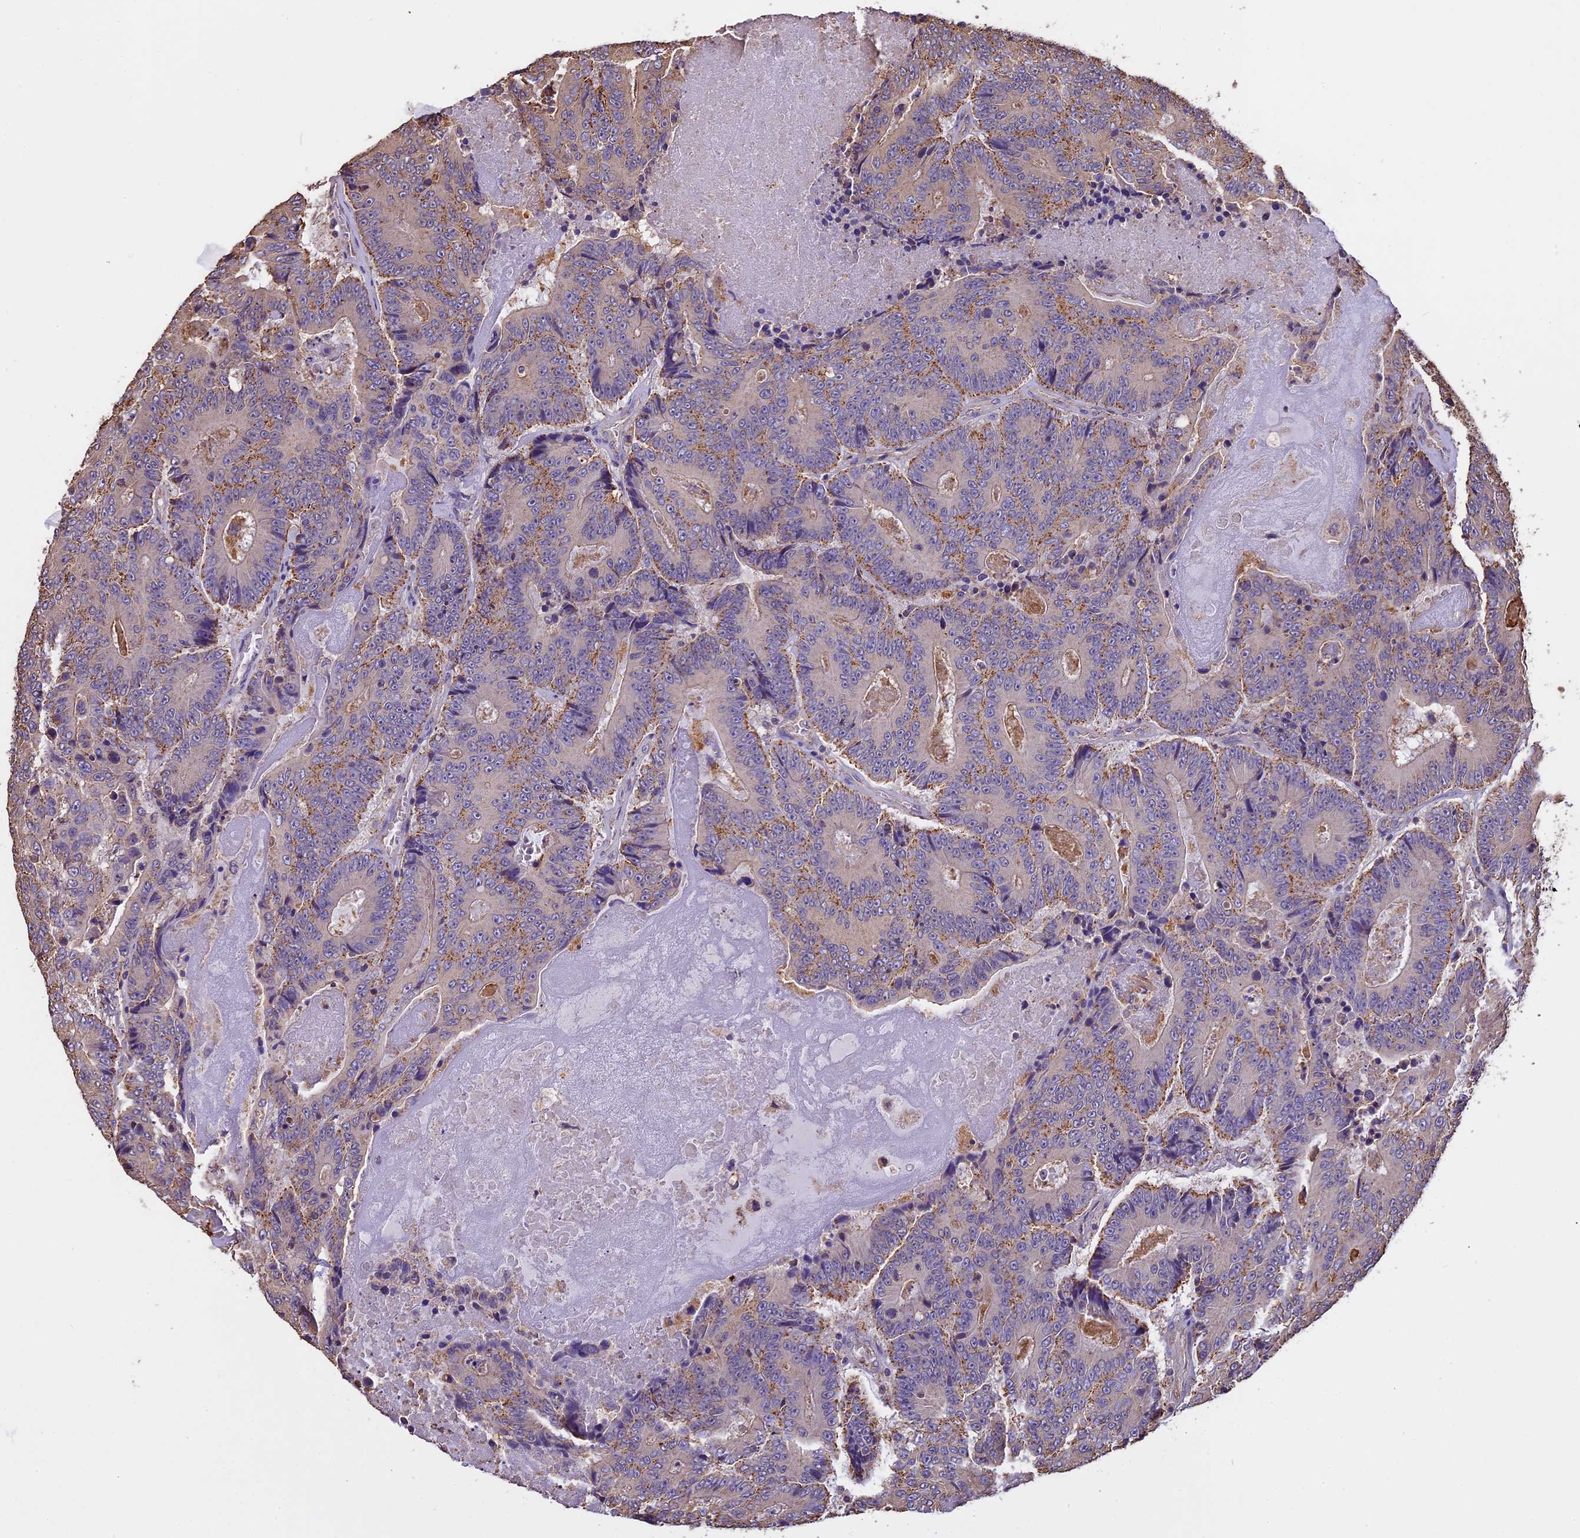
{"staining": {"intensity": "moderate", "quantity": "25%-75%", "location": "cytoplasmic/membranous"}, "tissue": "colorectal cancer", "cell_type": "Tumor cells", "image_type": "cancer", "snomed": [{"axis": "morphology", "description": "Adenocarcinoma, NOS"}, {"axis": "topography", "description": "Colon"}], "caption": "Immunohistochemical staining of adenocarcinoma (colorectal) demonstrates moderate cytoplasmic/membranous protein staining in approximately 25%-75% of tumor cells.", "gene": "CHMP2A", "patient": {"sex": "male", "age": 83}}